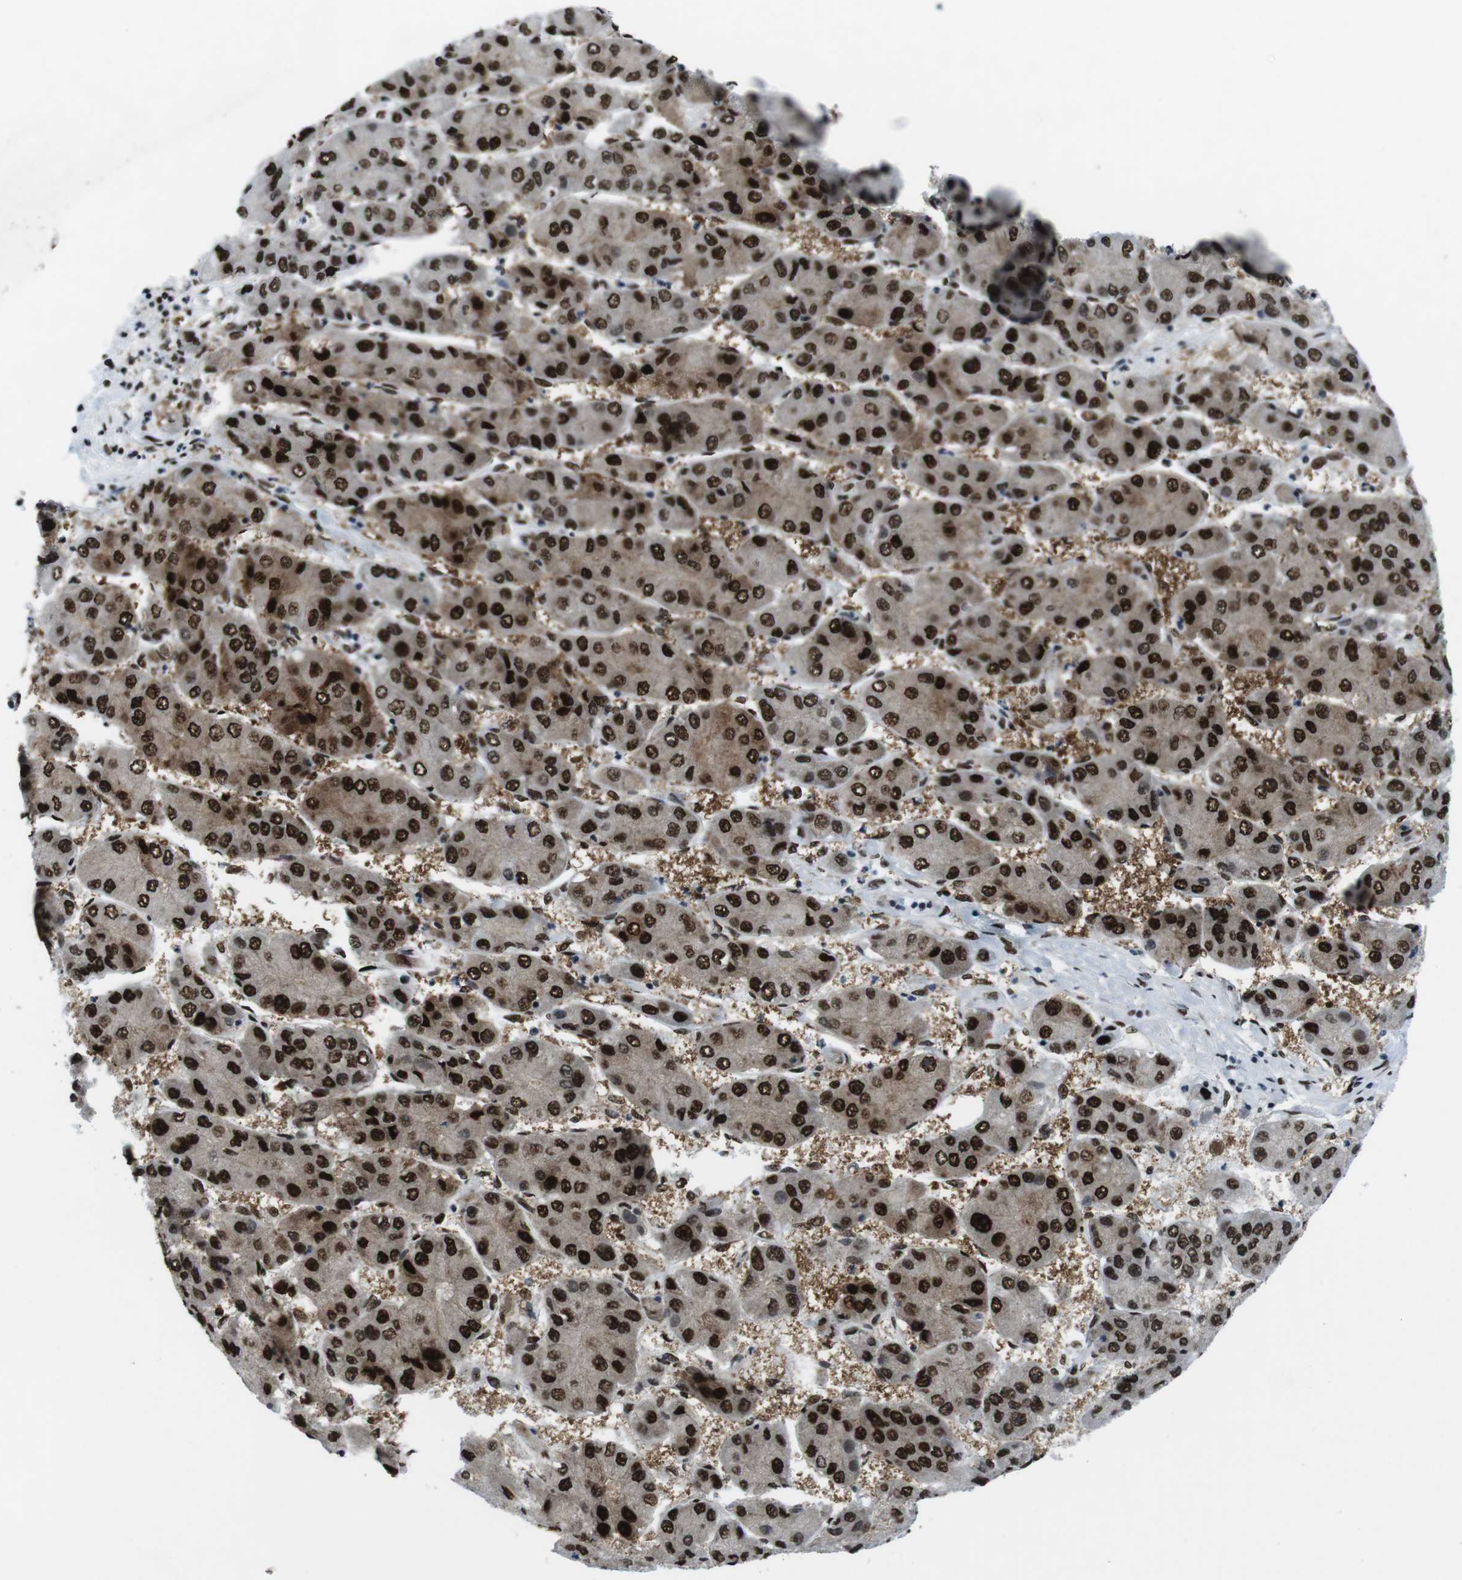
{"staining": {"intensity": "strong", "quantity": ">75%", "location": "cytoplasmic/membranous,nuclear"}, "tissue": "liver cancer", "cell_type": "Tumor cells", "image_type": "cancer", "snomed": [{"axis": "morphology", "description": "Carcinoma, Hepatocellular, NOS"}, {"axis": "topography", "description": "Liver"}], "caption": "Immunohistochemistry (IHC) of liver cancer reveals high levels of strong cytoplasmic/membranous and nuclear expression in about >75% of tumor cells. The protein is stained brown, and the nuclei are stained in blue (DAB IHC with brightfield microscopy, high magnification).", "gene": "CITED2", "patient": {"sex": "female", "age": 61}}